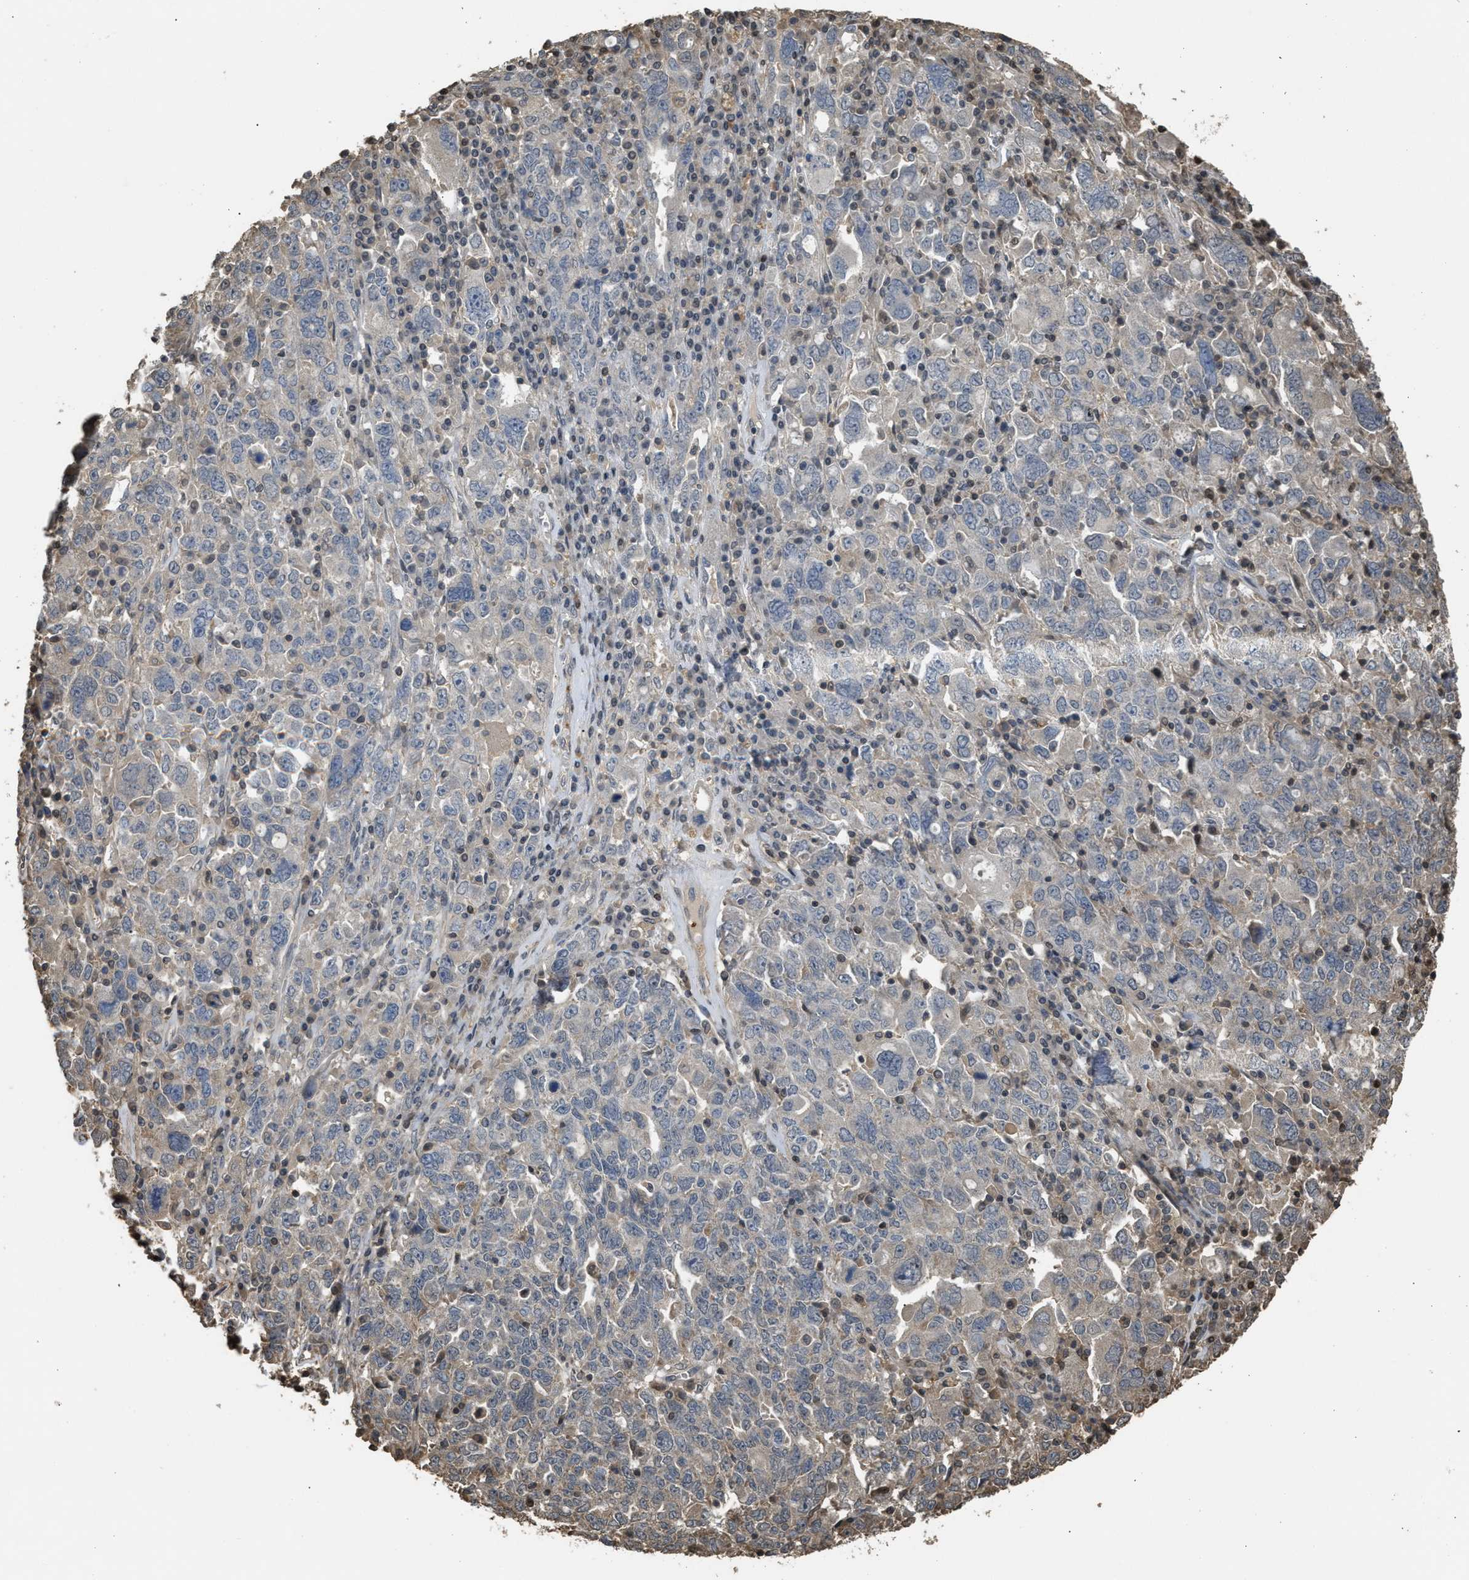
{"staining": {"intensity": "weak", "quantity": "<25%", "location": "cytoplasmic/membranous"}, "tissue": "ovarian cancer", "cell_type": "Tumor cells", "image_type": "cancer", "snomed": [{"axis": "morphology", "description": "Carcinoma, endometroid"}, {"axis": "topography", "description": "Ovary"}], "caption": "This is an immunohistochemistry (IHC) histopathology image of human ovarian endometroid carcinoma. There is no staining in tumor cells.", "gene": "ARHGDIA", "patient": {"sex": "female", "age": 62}}